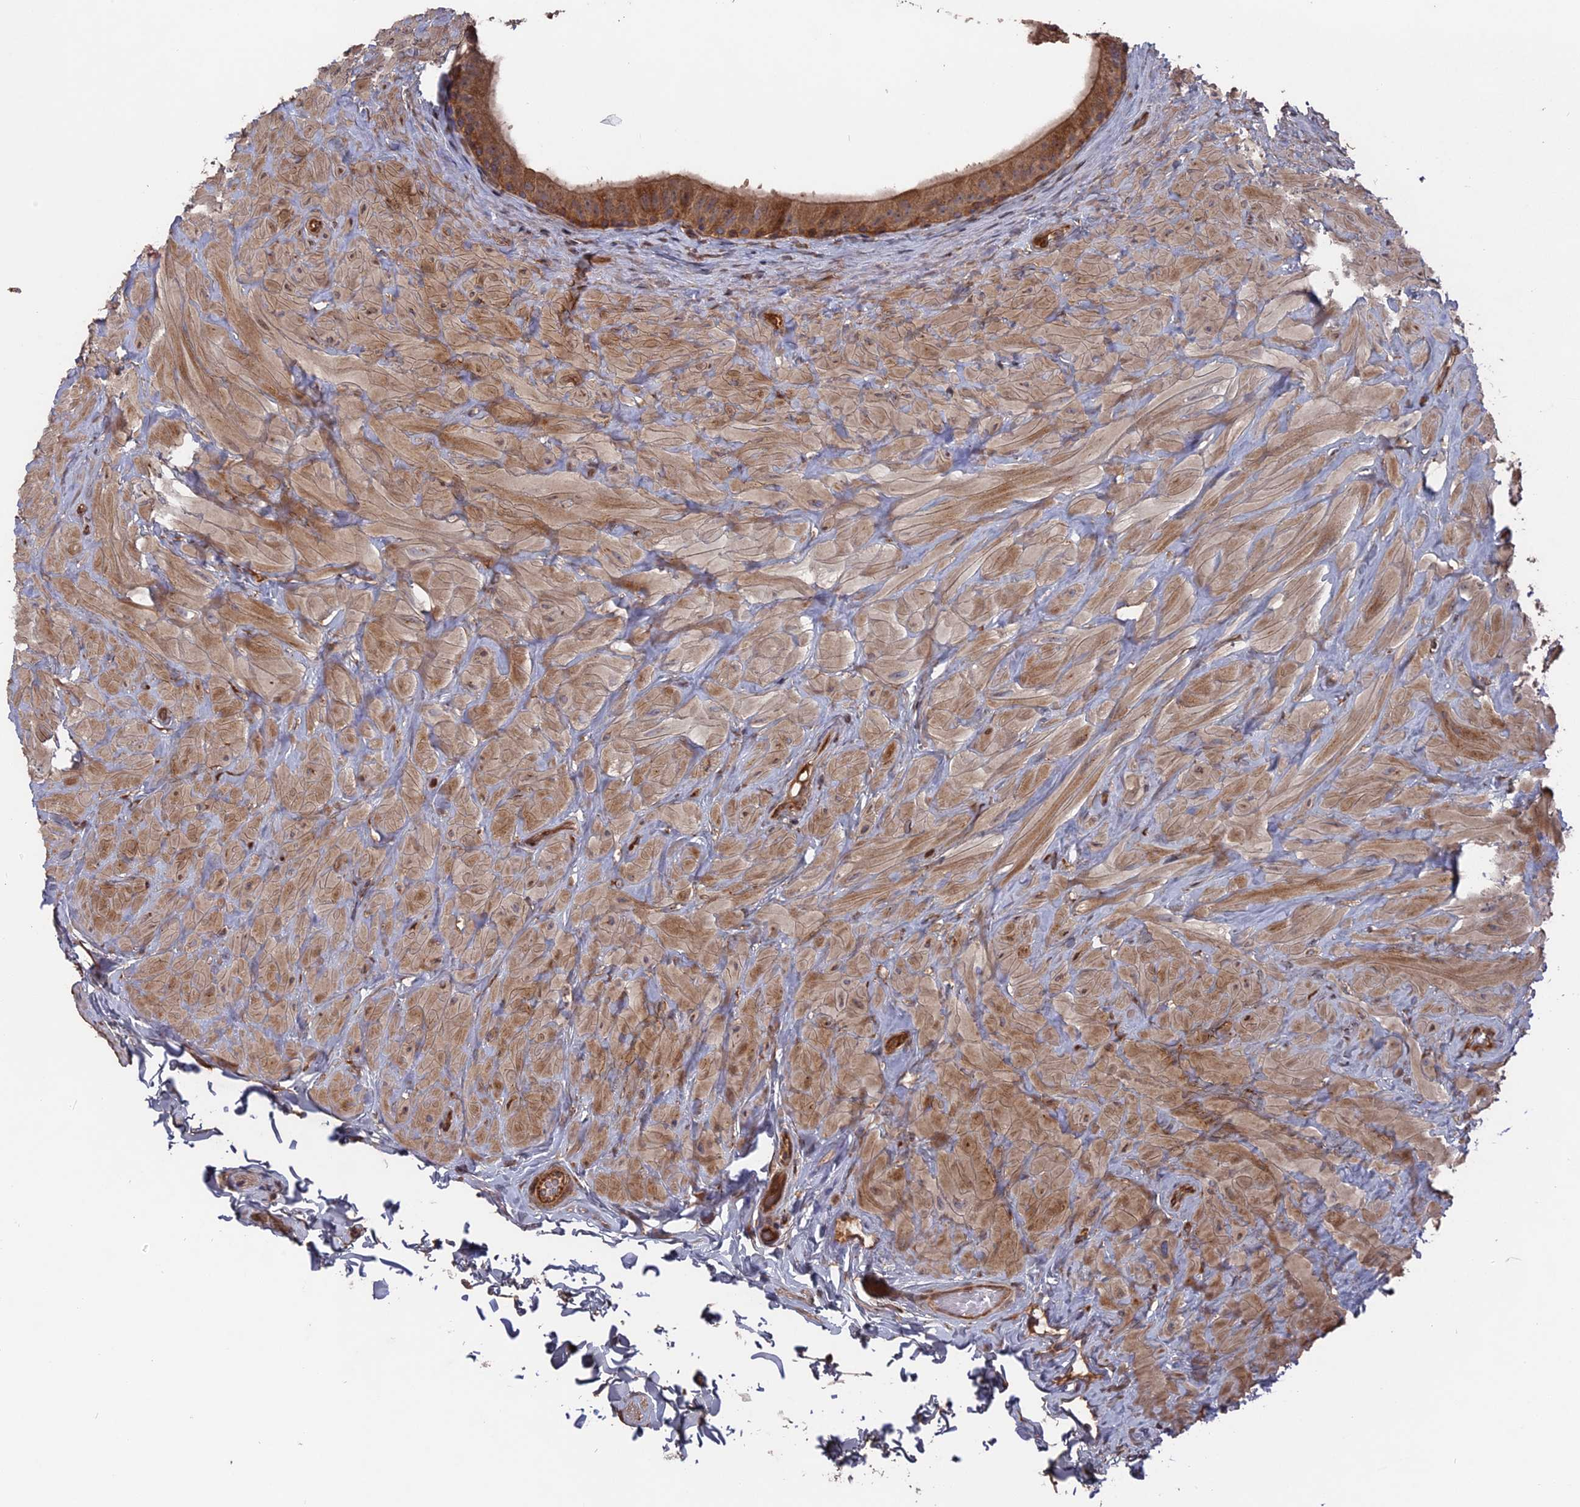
{"staining": {"intensity": "strong", "quantity": "25%-75%", "location": "cytoplasmic/membranous"}, "tissue": "epididymis", "cell_type": "Glandular cells", "image_type": "normal", "snomed": [{"axis": "morphology", "description": "Normal tissue, NOS"}, {"axis": "topography", "description": "Soft tissue"}, {"axis": "topography", "description": "Vascular tissue"}, {"axis": "topography", "description": "Epididymis"}], "caption": "Protein staining reveals strong cytoplasmic/membranous expression in about 25%-75% of glandular cells in normal epididymis.", "gene": "DEF8", "patient": {"sex": "male", "age": 49}}